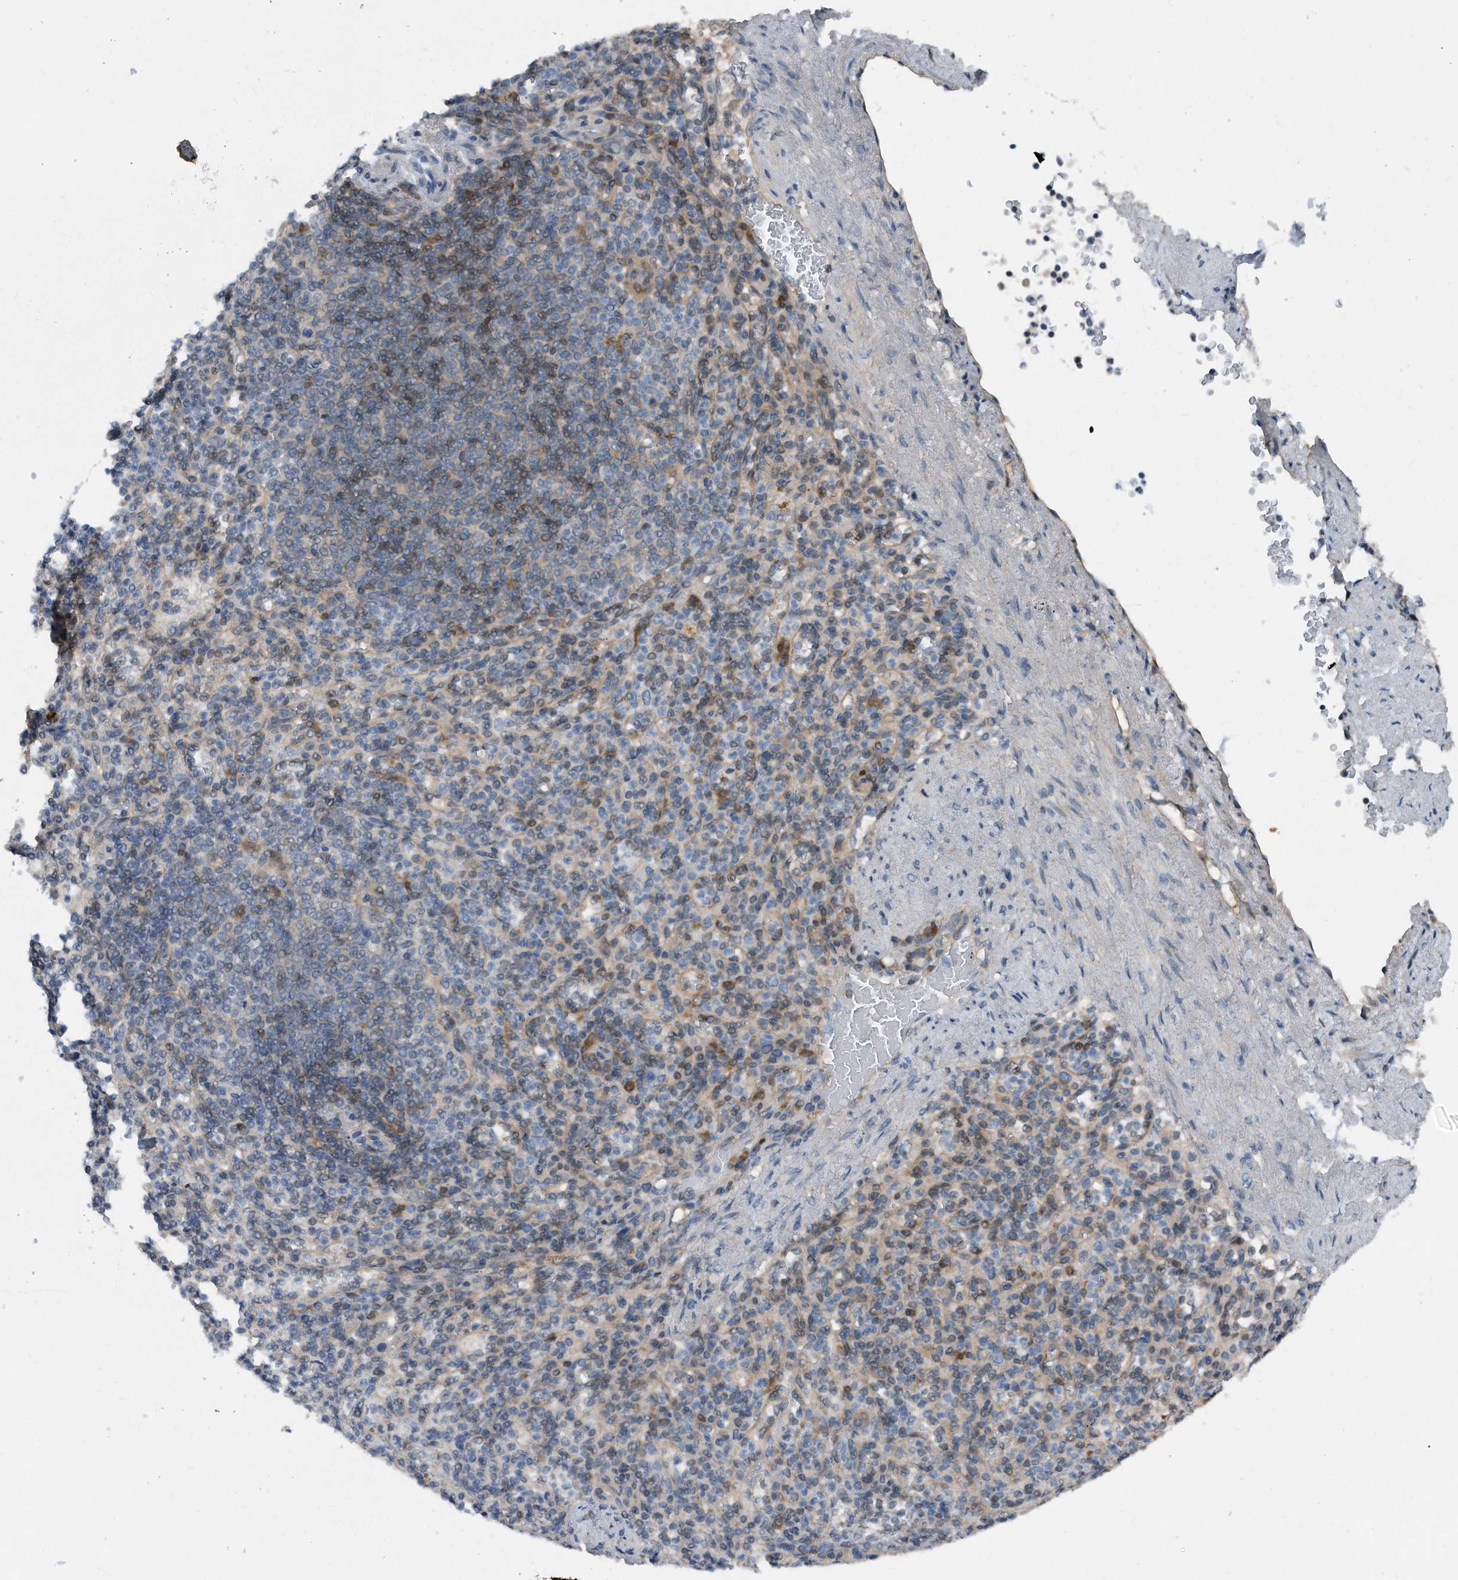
{"staining": {"intensity": "negative", "quantity": "none", "location": "none"}, "tissue": "spleen", "cell_type": "Cells in red pulp", "image_type": "normal", "snomed": [{"axis": "morphology", "description": "Normal tissue, NOS"}, {"axis": "topography", "description": "Spleen"}], "caption": "Immunohistochemical staining of normal human spleen exhibits no significant staining in cells in red pulp.", "gene": "MAP2K6", "patient": {"sex": "female", "age": 74}}